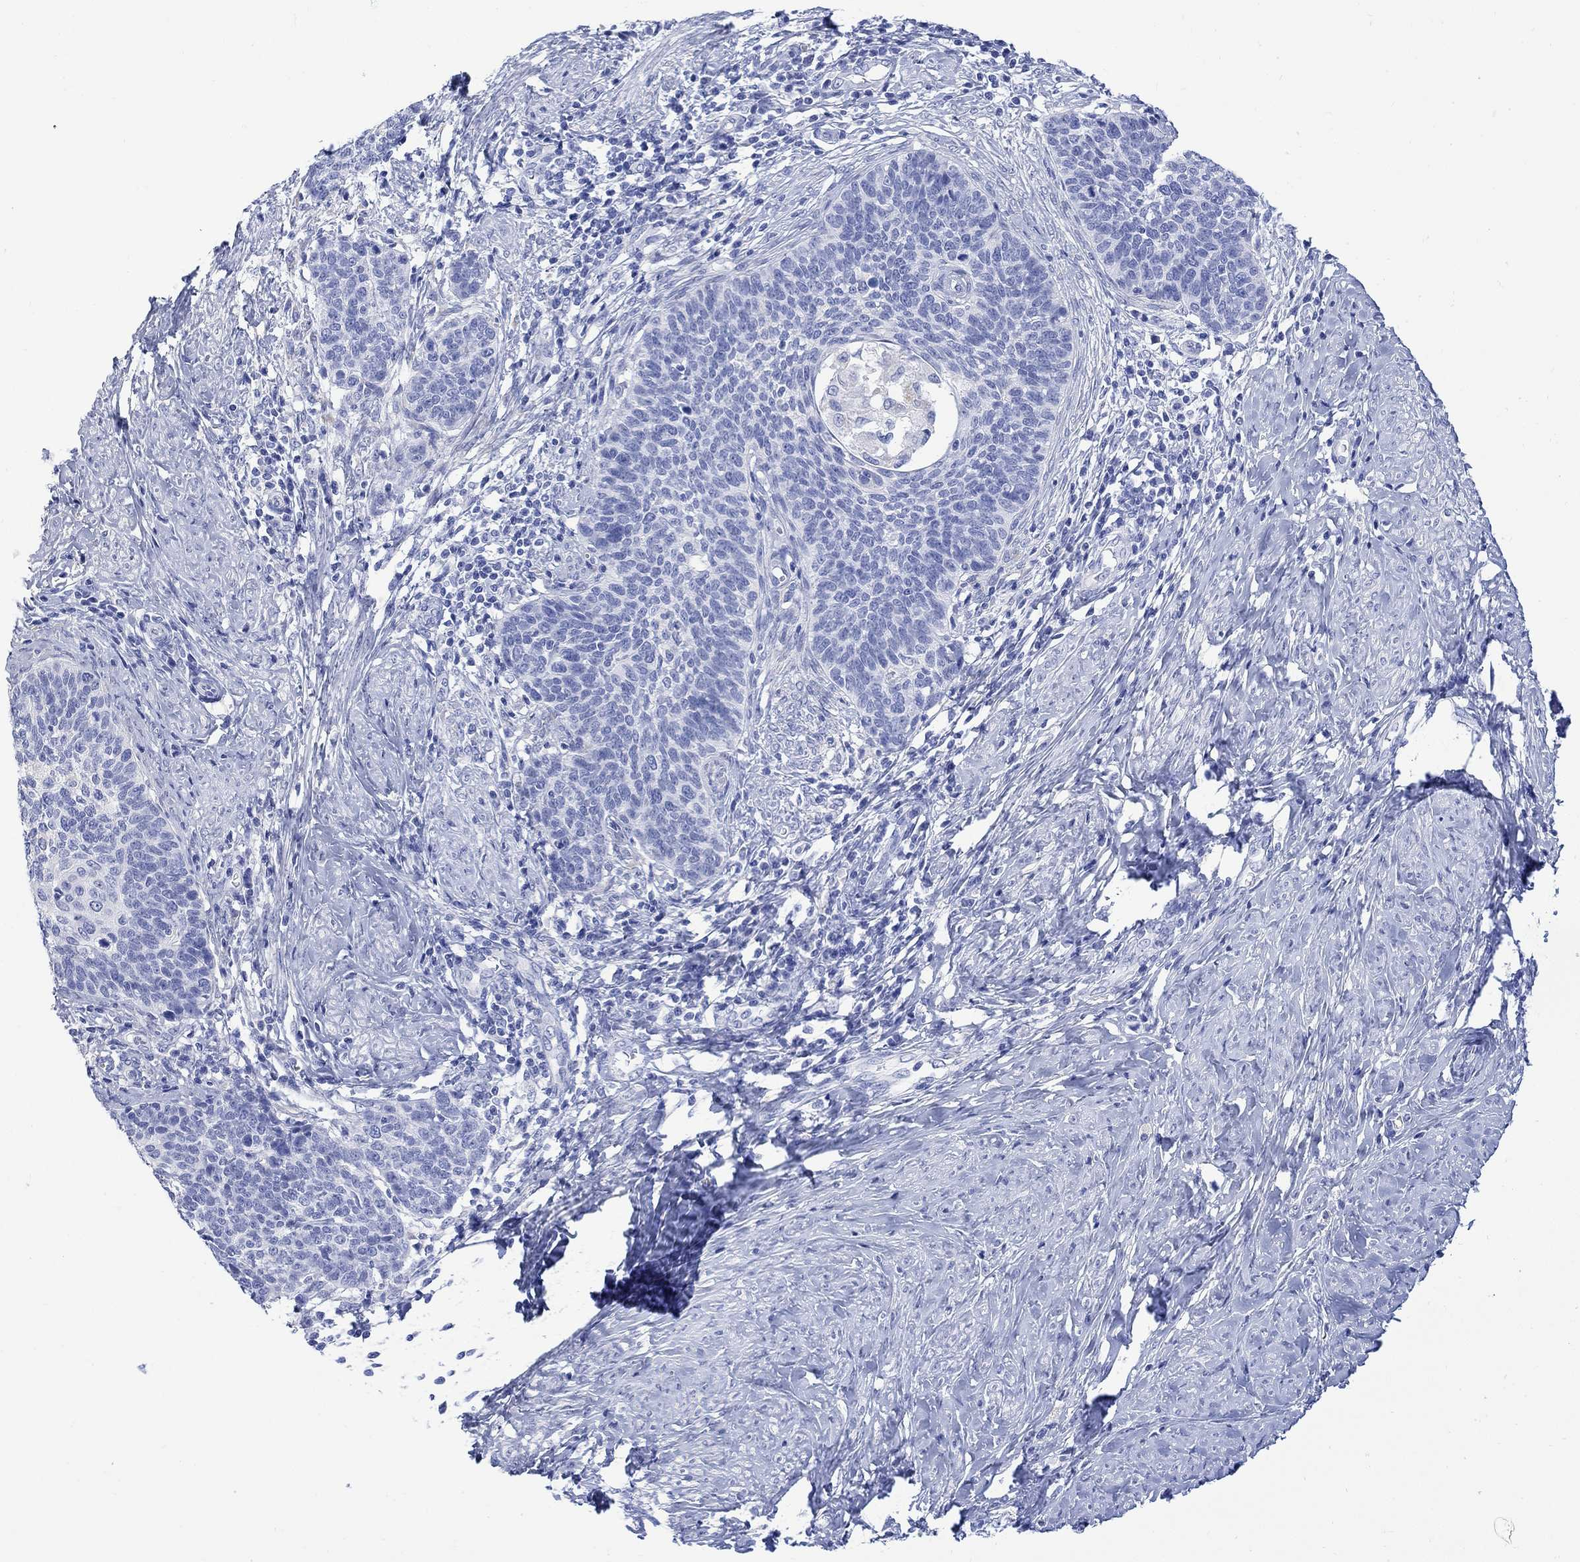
{"staining": {"intensity": "negative", "quantity": "none", "location": "none"}, "tissue": "cervical cancer", "cell_type": "Tumor cells", "image_type": "cancer", "snomed": [{"axis": "morphology", "description": "Normal tissue, NOS"}, {"axis": "morphology", "description": "Squamous cell carcinoma, NOS"}, {"axis": "topography", "description": "Cervix"}], "caption": "A high-resolution image shows IHC staining of cervical cancer (squamous cell carcinoma), which shows no significant positivity in tumor cells.", "gene": "MYL1", "patient": {"sex": "female", "age": 39}}